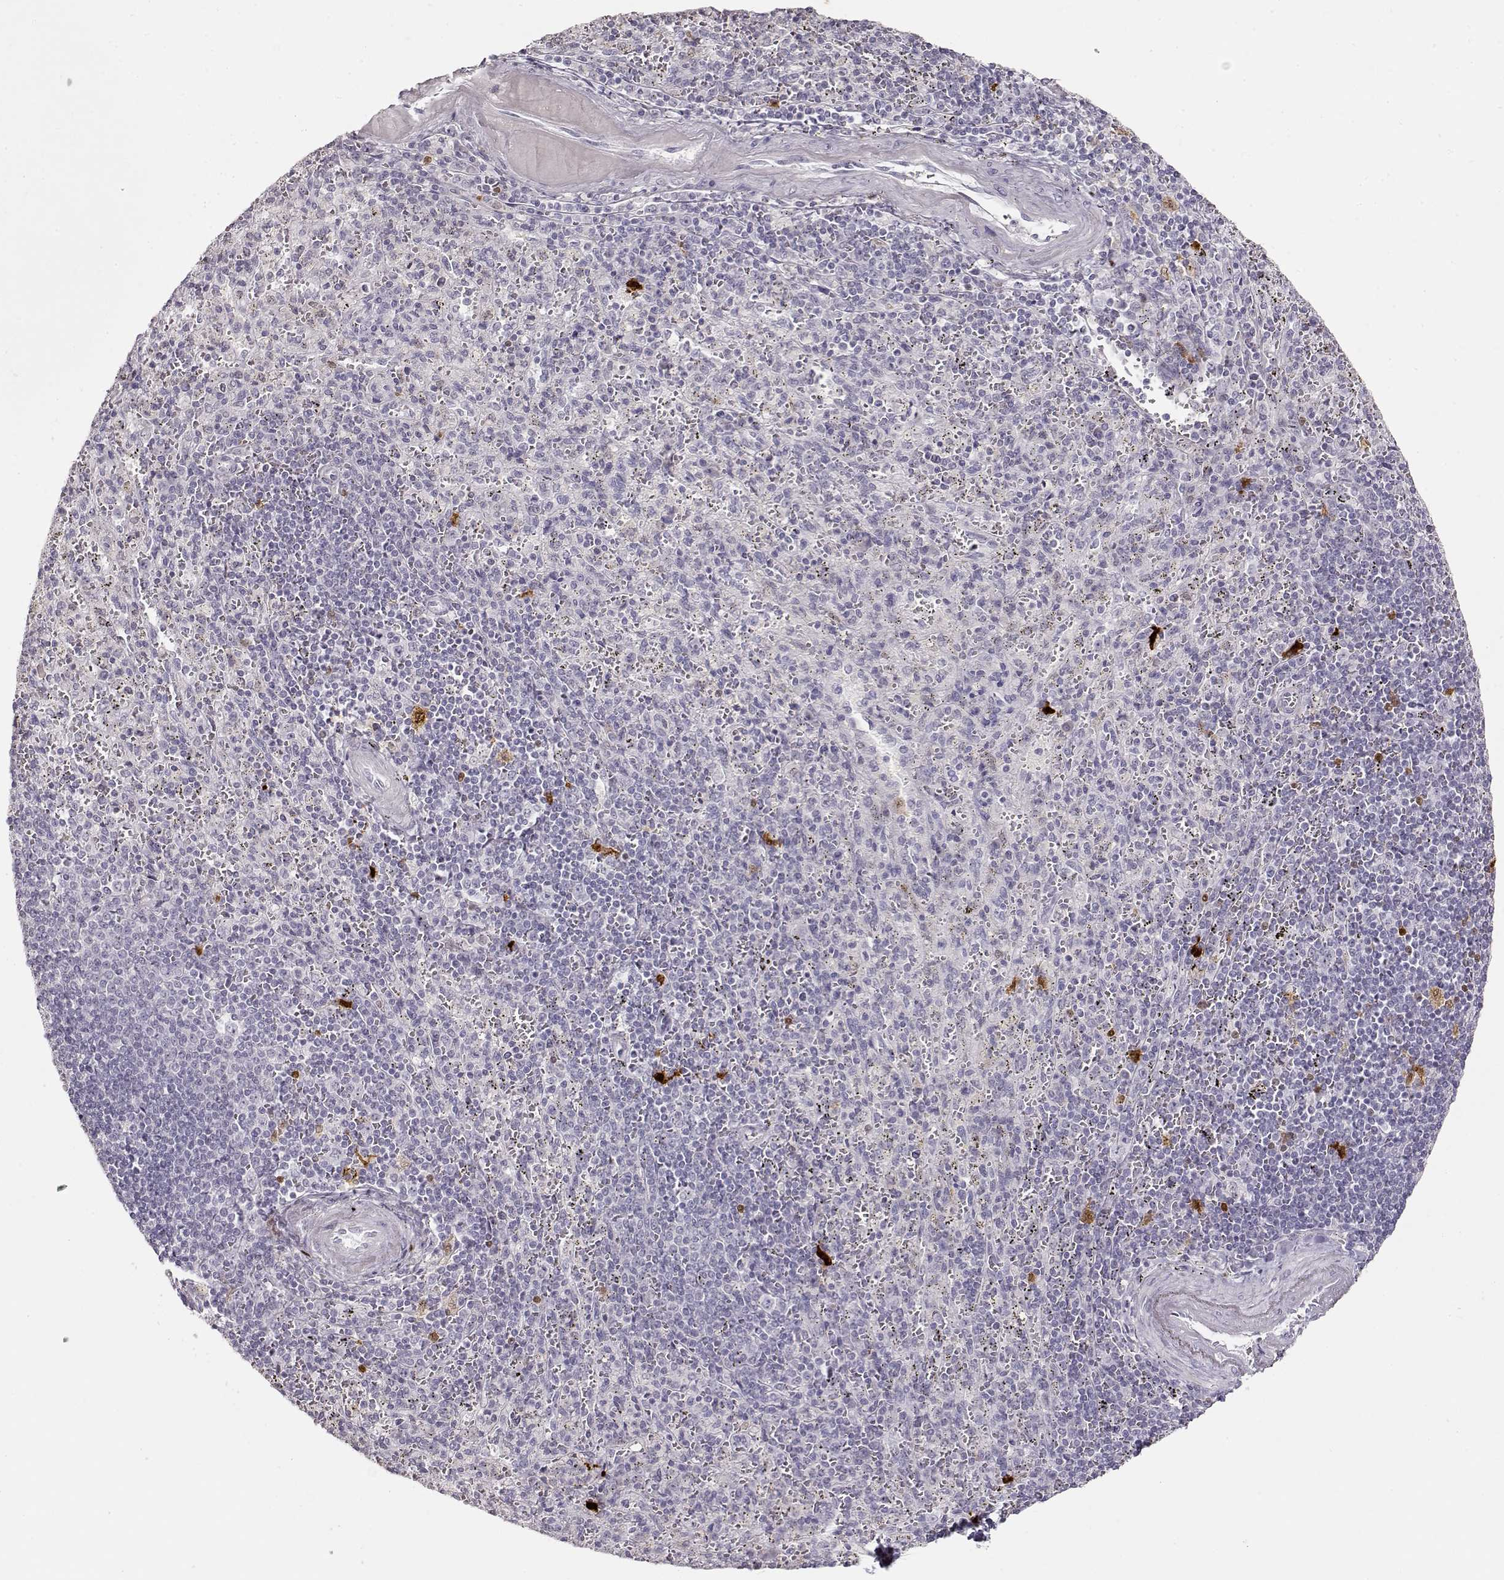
{"staining": {"intensity": "strong", "quantity": "<25%", "location": "nuclear"}, "tissue": "spleen", "cell_type": "Cells in red pulp", "image_type": "normal", "snomed": [{"axis": "morphology", "description": "Normal tissue, NOS"}, {"axis": "topography", "description": "Spleen"}], "caption": "Strong nuclear expression for a protein is present in approximately <25% of cells in red pulp of unremarkable spleen using immunohistochemistry (IHC).", "gene": "S100B", "patient": {"sex": "male", "age": 57}}